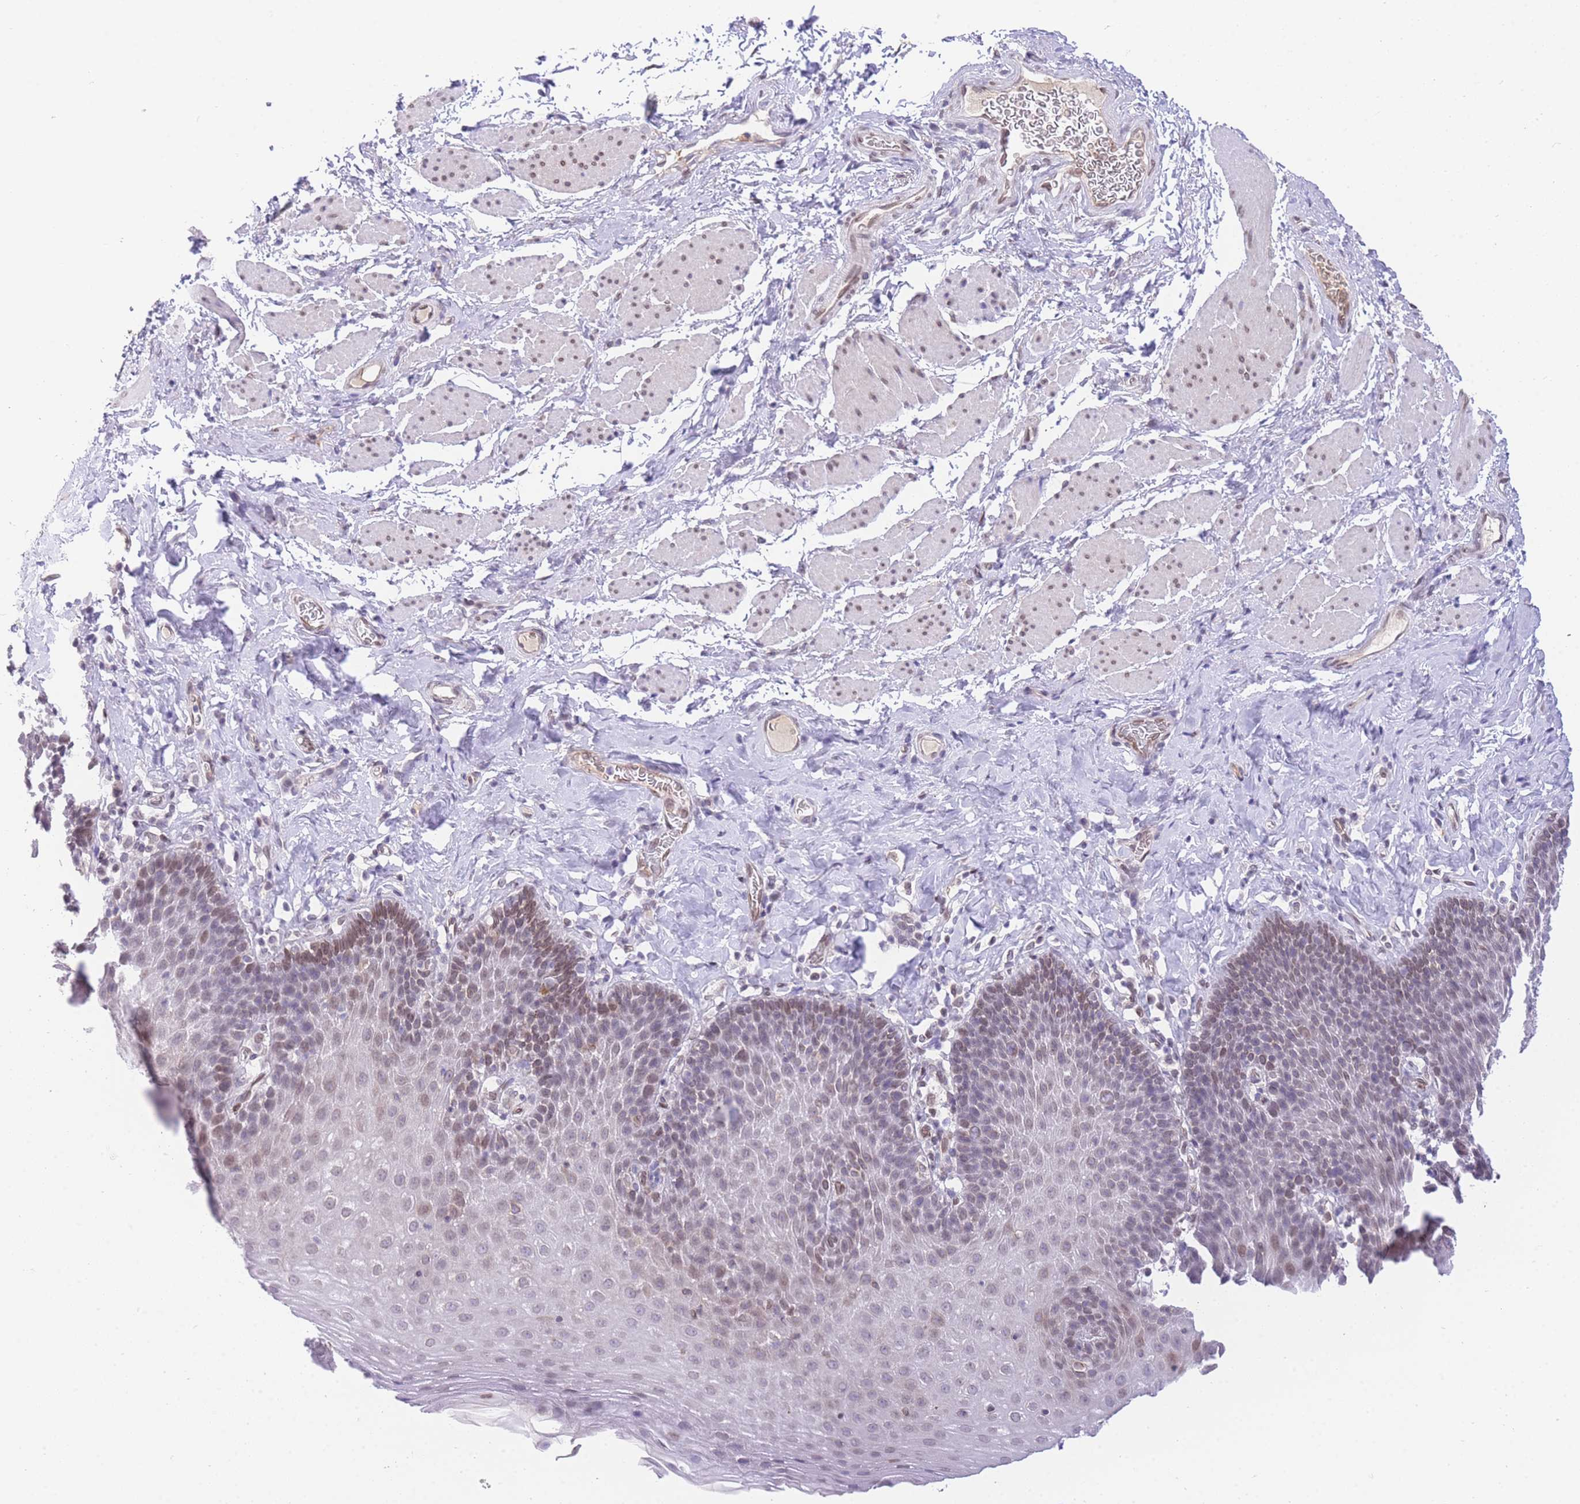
{"staining": {"intensity": "moderate", "quantity": ">75%", "location": "nuclear"}, "tissue": "esophagus", "cell_type": "Squamous epithelial cells", "image_type": "normal", "snomed": [{"axis": "morphology", "description": "Normal tissue, NOS"}, {"axis": "topography", "description": "Esophagus"}], "caption": "Normal esophagus reveals moderate nuclear expression in approximately >75% of squamous epithelial cells, visualized by immunohistochemistry. (Stains: DAB in brown, nuclei in blue, Microscopy: brightfield microscopy at high magnification).", "gene": "OR10AD1", "patient": {"sex": "female", "age": 61}}